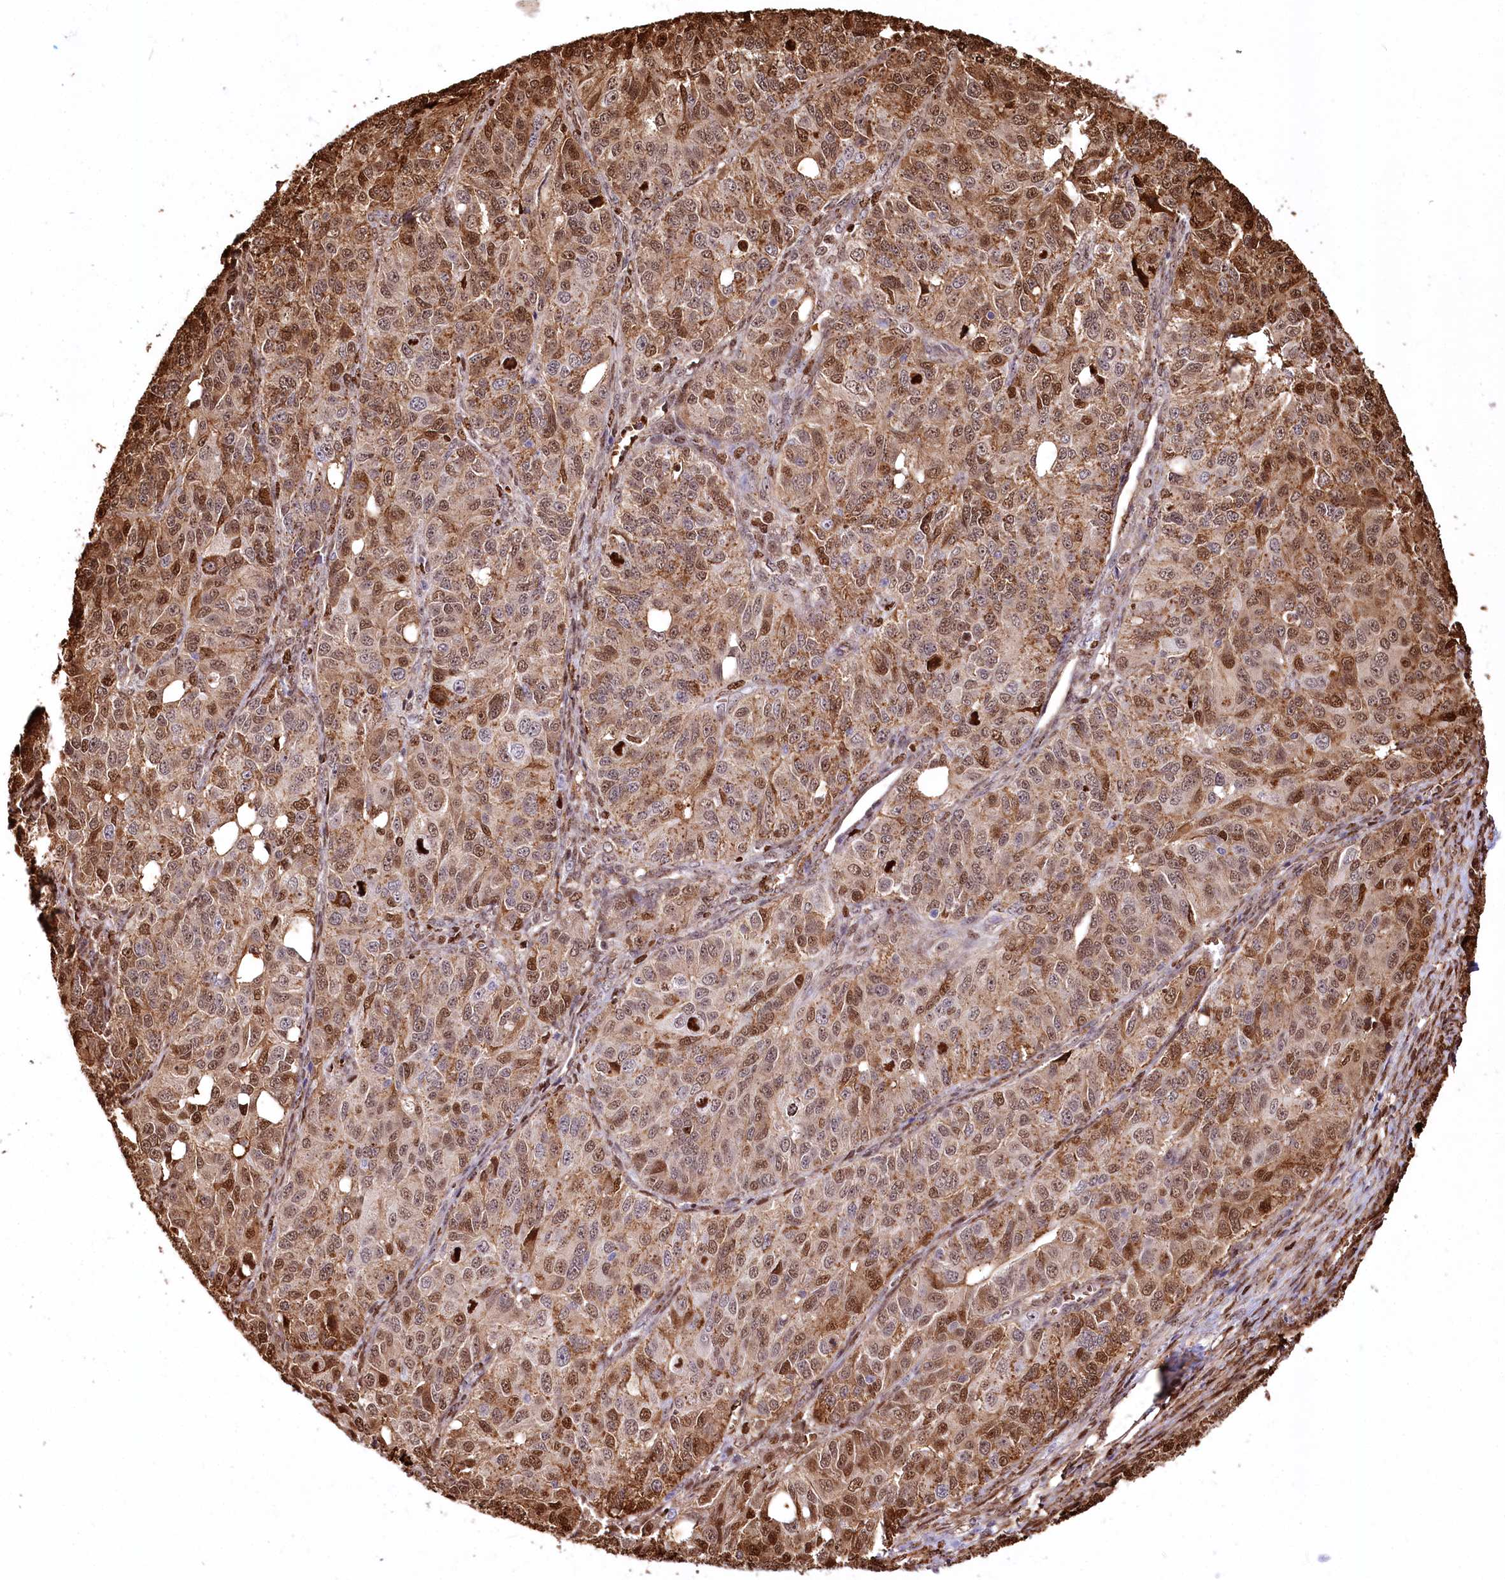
{"staining": {"intensity": "moderate", "quantity": ">75%", "location": "cytoplasmic/membranous,nuclear"}, "tissue": "ovarian cancer", "cell_type": "Tumor cells", "image_type": "cancer", "snomed": [{"axis": "morphology", "description": "Carcinoma, endometroid"}, {"axis": "topography", "description": "Ovary"}], "caption": "Immunohistochemistry image of neoplastic tissue: human ovarian cancer (endometroid carcinoma) stained using immunohistochemistry exhibits medium levels of moderate protein expression localized specifically in the cytoplasmic/membranous and nuclear of tumor cells, appearing as a cytoplasmic/membranous and nuclear brown color.", "gene": "PTMS", "patient": {"sex": "female", "age": 51}}